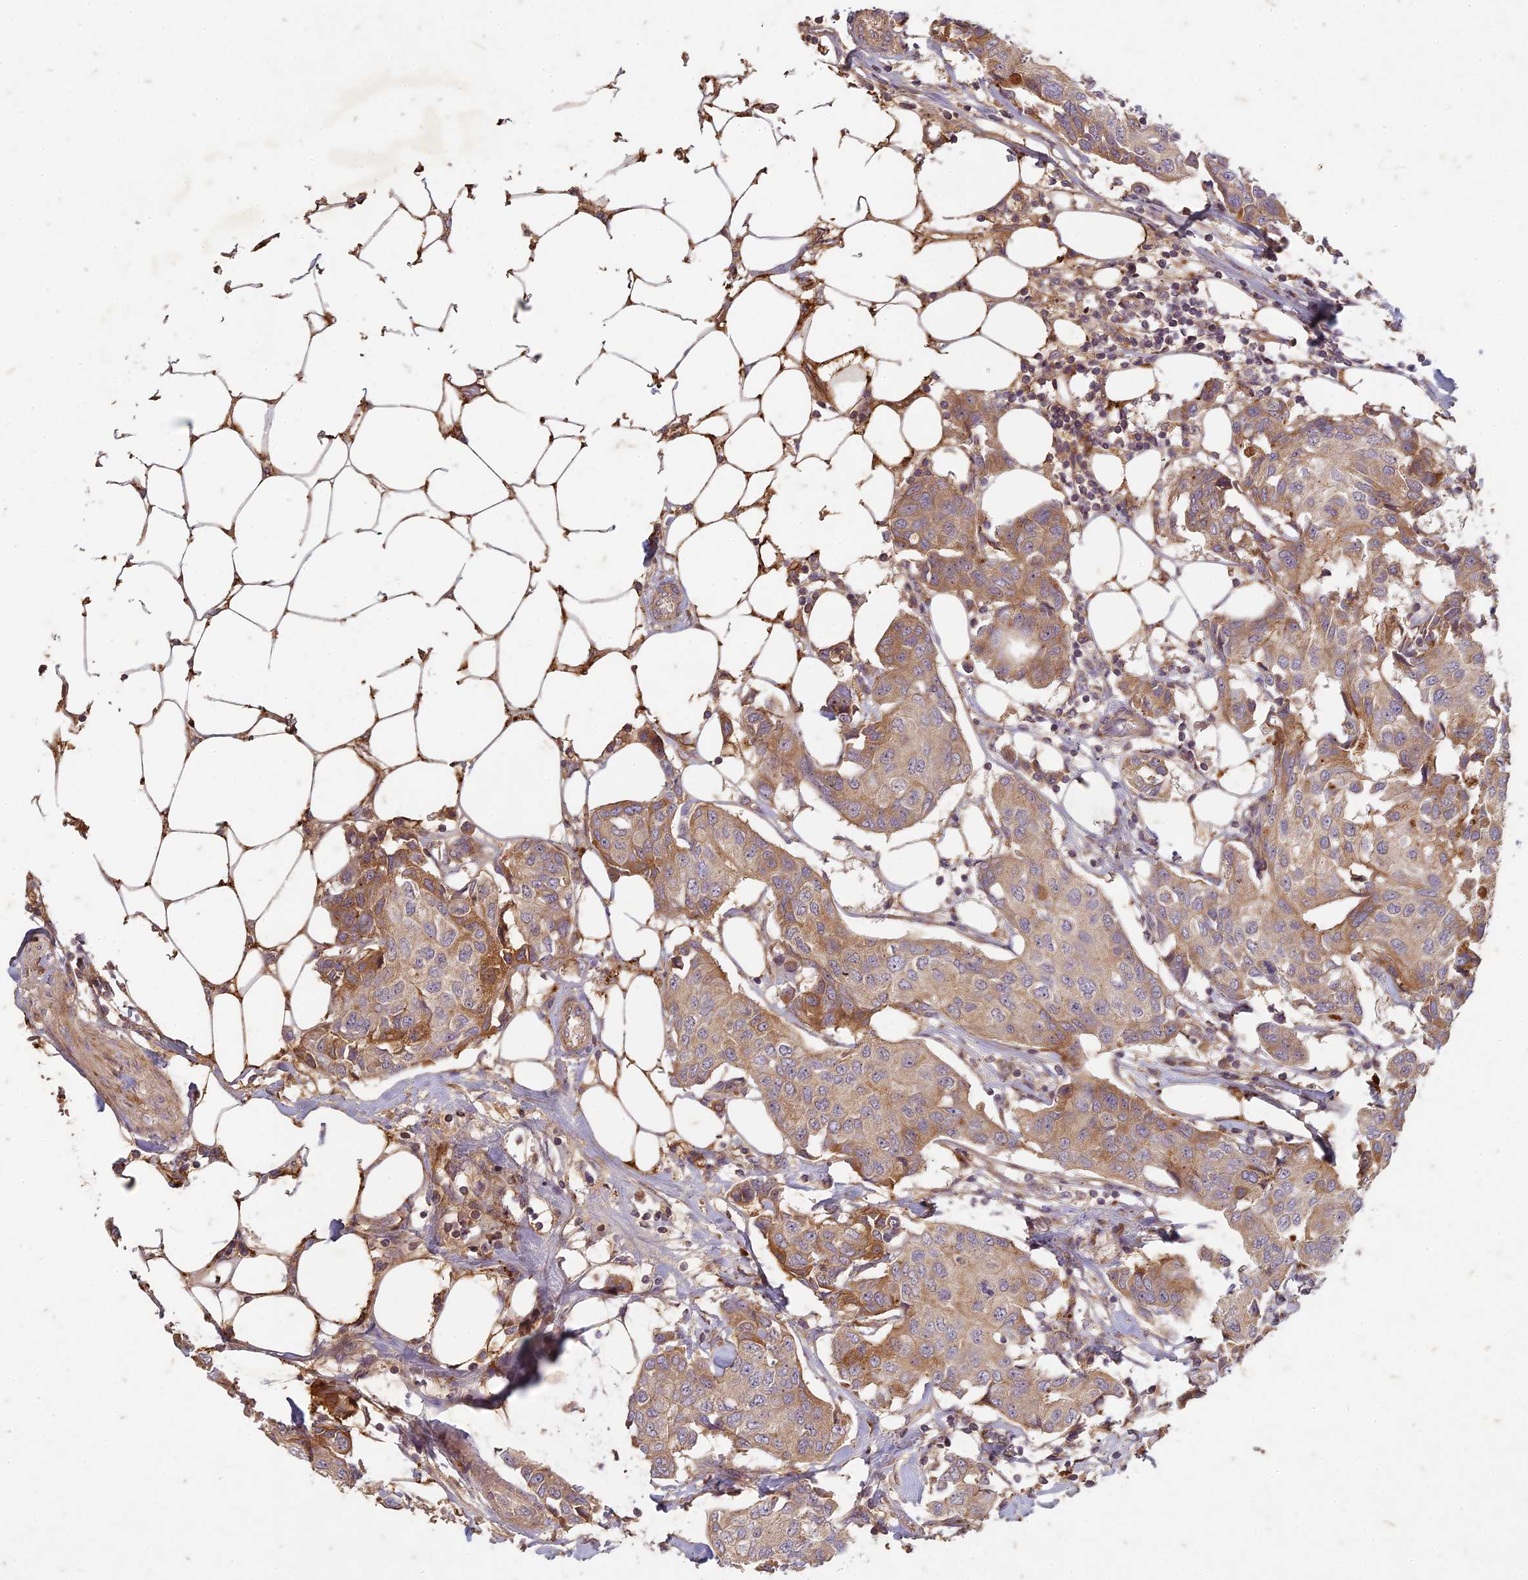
{"staining": {"intensity": "moderate", "quantity": ">75%", "location": "cytoplasmic/membranous"}, "tissue": "breast cancer", "cell_type": "Tumor cells", "image_type": "cancer", "snomed": [{"axis": "morphology", "description": "Duct carcinoma"}, {"axis": "topography", "description": "Breast"}], "caption": "Brown immunohistochemical staining in infiltrating ductal carcinoma (breast) displays moderate cytoplasmic/membranous staining in about >75% of tumor cells. The staining was performed using DAB (3,3'-diaminobenzidine), with brown indicating positive protein expression. Nuclei are stained blue with hematoxylin.", "gene": "TCF25", "patient": {"sex": "female", "age": 80}}